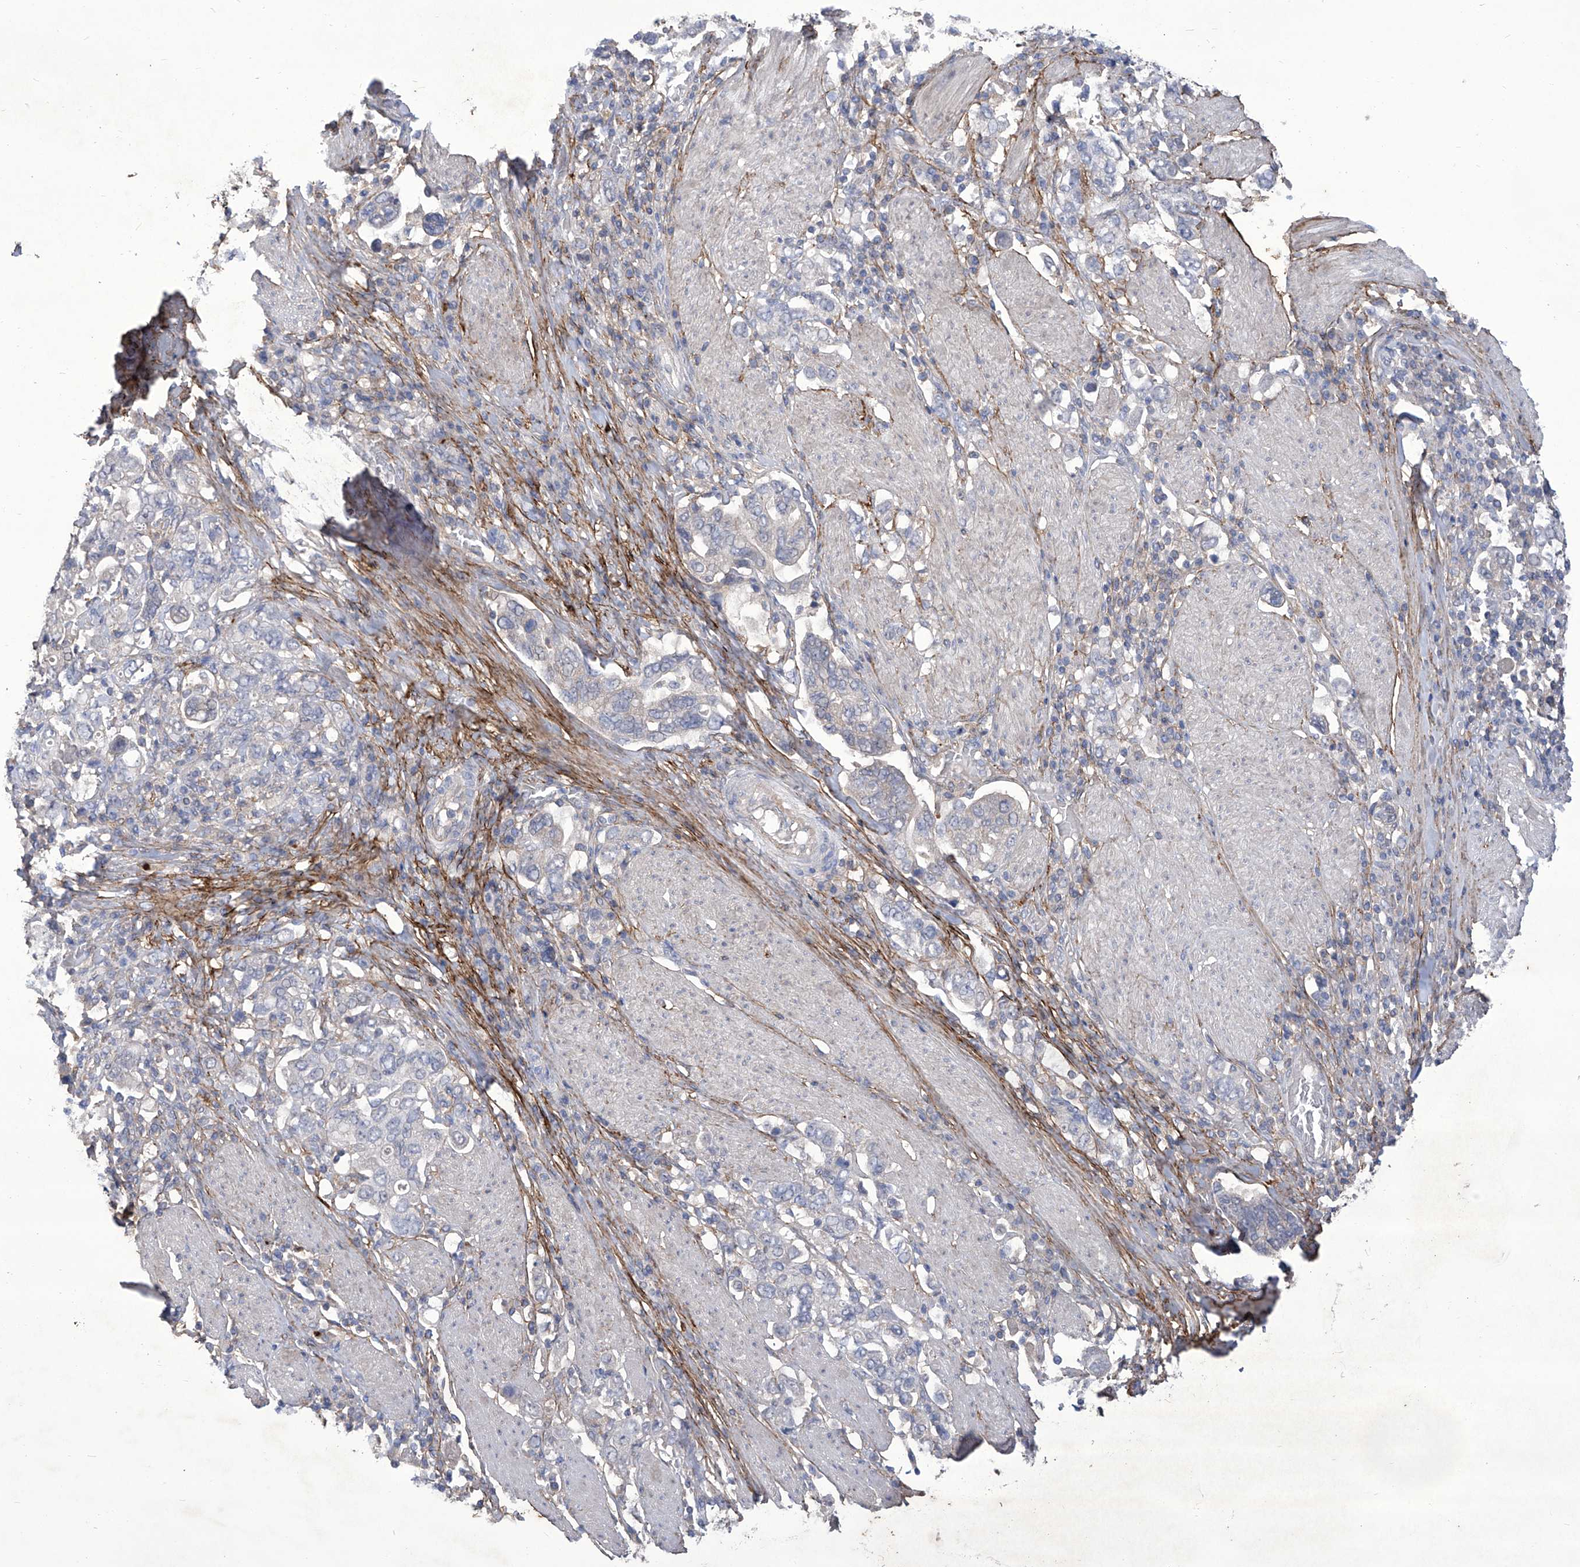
{"staining": {"intensity": "negative", "quantity": "none", "location": "none"}, "tissue": "stomach cancer", "cell_type": "Tumor cells", "image_type": "cancer", "snomed": [{"axis": "morphology", "description": "Adenocarcinoma, NOS"}, {"axis": "topography", "description": "Stomach, upper"}], "caption": "This is a photomicrograph of immunohistochemistry (IHC) staining of adenocarcinoma (stomach), which shows no positivity in tumor cells. (DAB immunohistochemistry, high magnification).", "gene": "TXNIP", "patient": {"sex": "male", "age": 62}}